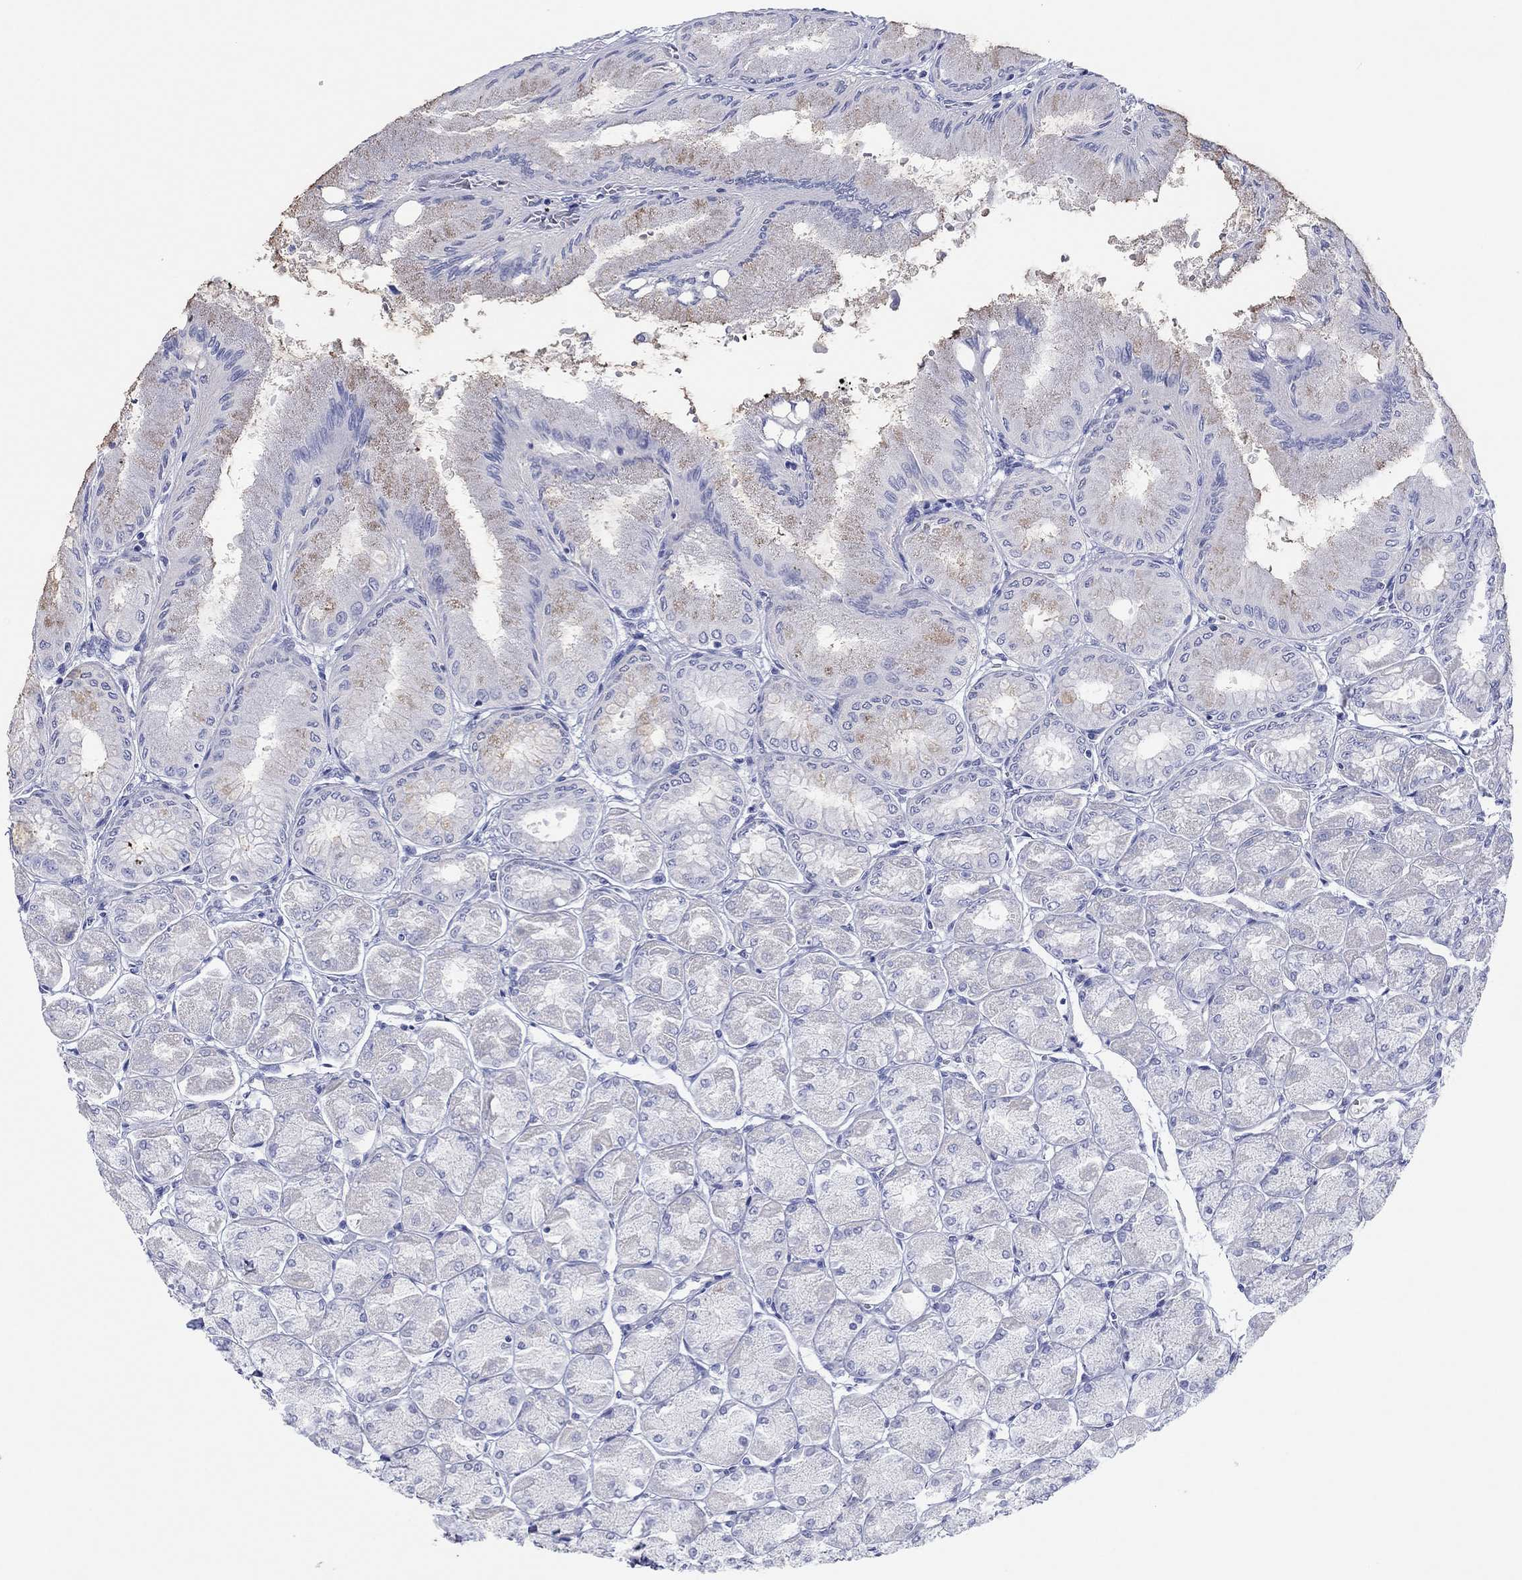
{"staining": {"intensity": "weak", "quantity": "<25%", "location": "cytoplasmic/membranous"}, "tissue": "stomach", "cell_type": "Glandular cells", "image_type": "normal", "snomed": [{"axis": "morphology", "description": "Normal tissue, NOS"}, {"axis": "topography", "description": "Stomach, upper"}], "caption": "This histopathology image is of unremarkable stomach stained with immunohistochemistry (IHC) to label a protein in brown with the nuclei are counter-stained blue. There is no expression in glandular cells.", "gene": "MAGEB6", "patient": {"sex": "male", "age": 60}}